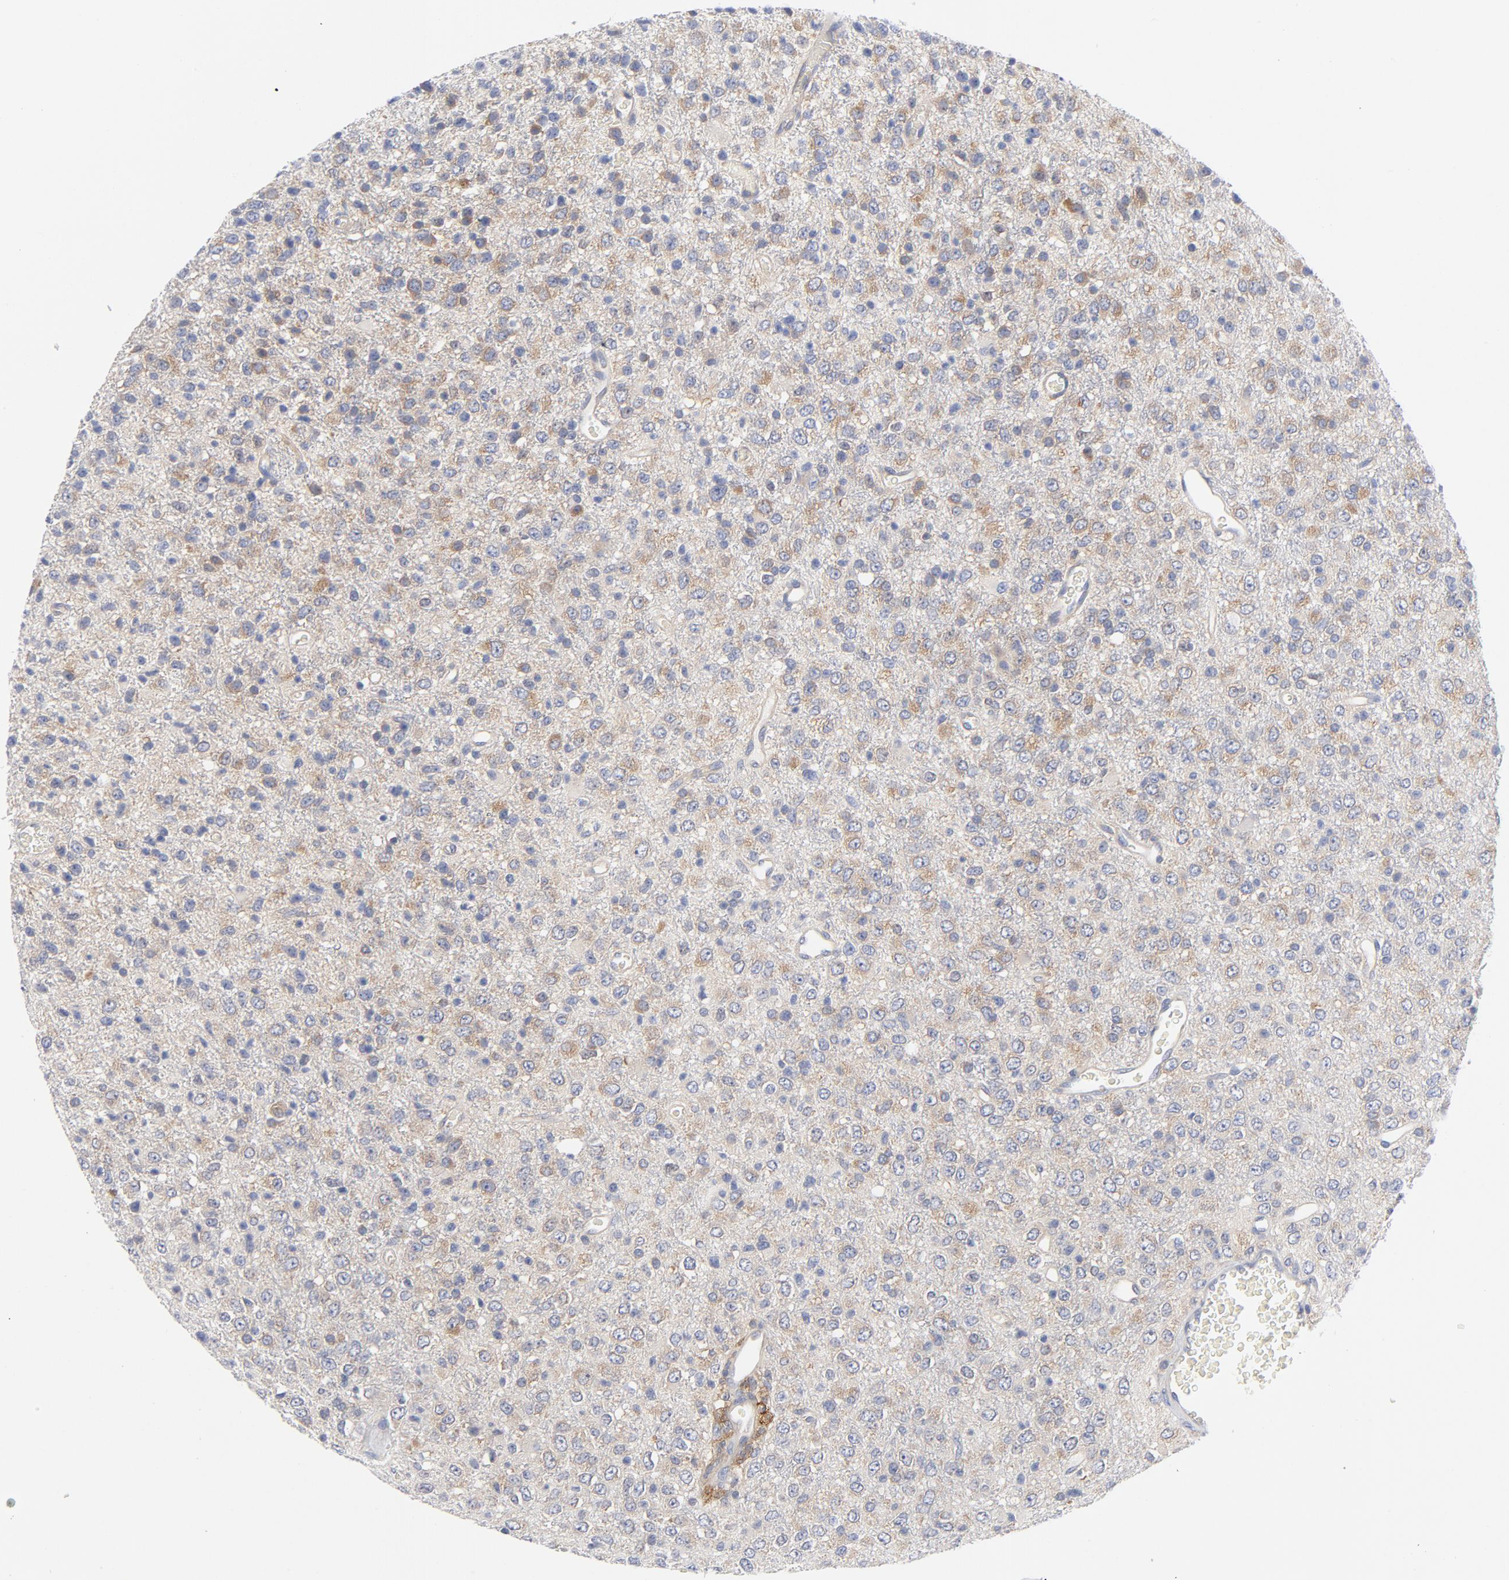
{"staining": {"intensity": "weak", "quantity": "25%-75%", "location": "cytoplasmic/membranous"}, "tissue": "glioma", "cell_type": "Tumor cells", "image_type": "cancer", "snomed": [{"axis": "morphology", "description": "Glioma, malignant, High grade"}, {"axis": "topography", "description": "pancreas cauda"}], "caption": "Brown immunohistochemical staining in human glioma demonstrates weak cytoplasmic/membranous staining in approximately 25%-75% of tumor cells.", "gene": "CD86", "patient": {"sex": "male", "age": 60}}